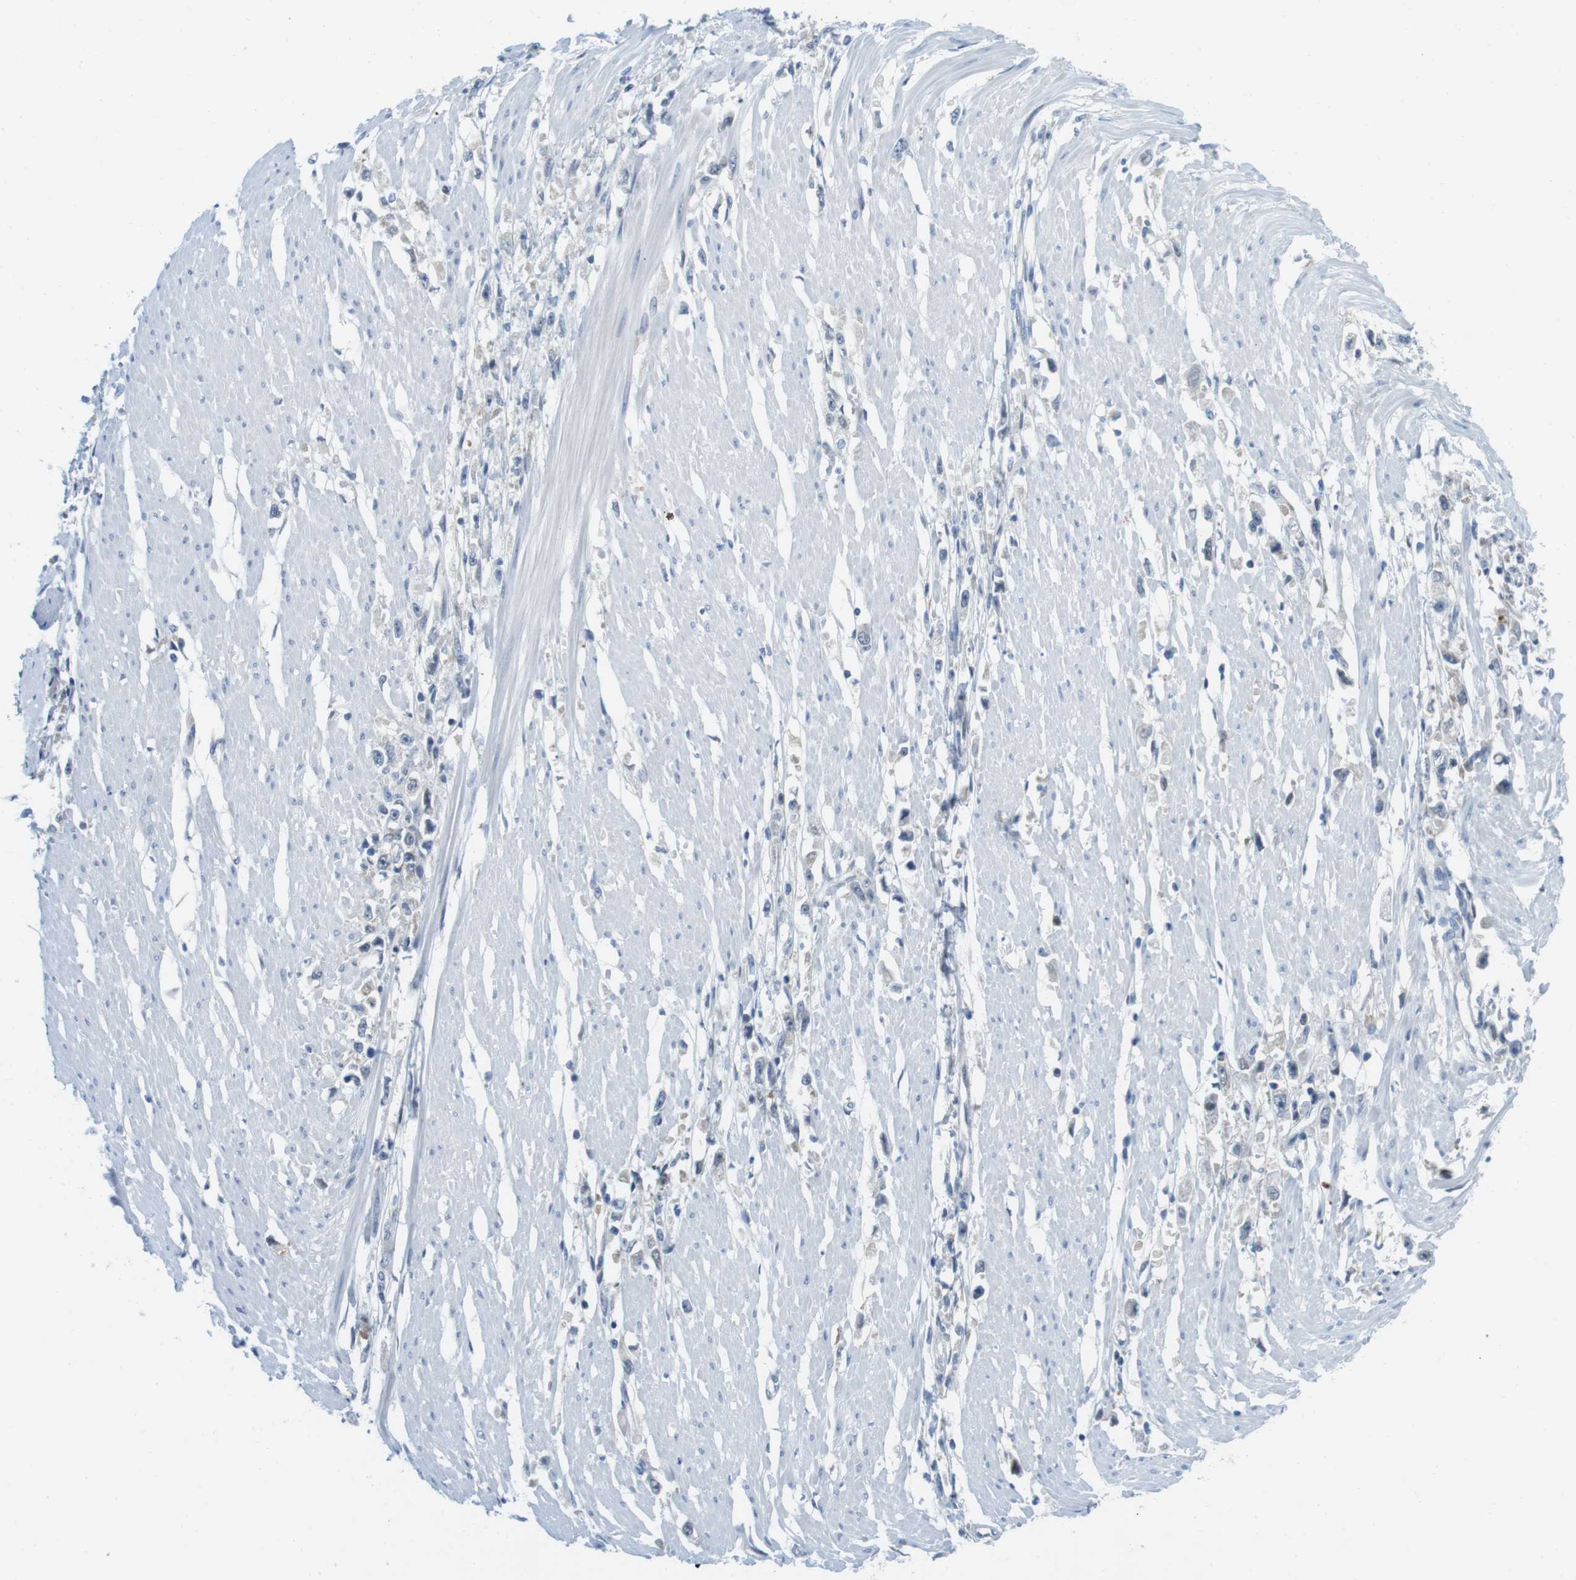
{"staining": {"intensity": "negative", "quantity": "none", "location": "none"}, "tissue": "stomach cancer", "cell_type": "Tumor cells", "image_type": "cancer", "snomed": [{"axis": "morphology", "description": "Adenocarcinoma, NOS"}, {"axis": "topography", "description": "Stomach"}], "caption": "This is an immunohistochemistry micrograph of human stomach cancer (adenocarcinoma). There is no expression in tumor cells.", "gene": "CASP2", "patient": {"sex": "female", "age": 59}}